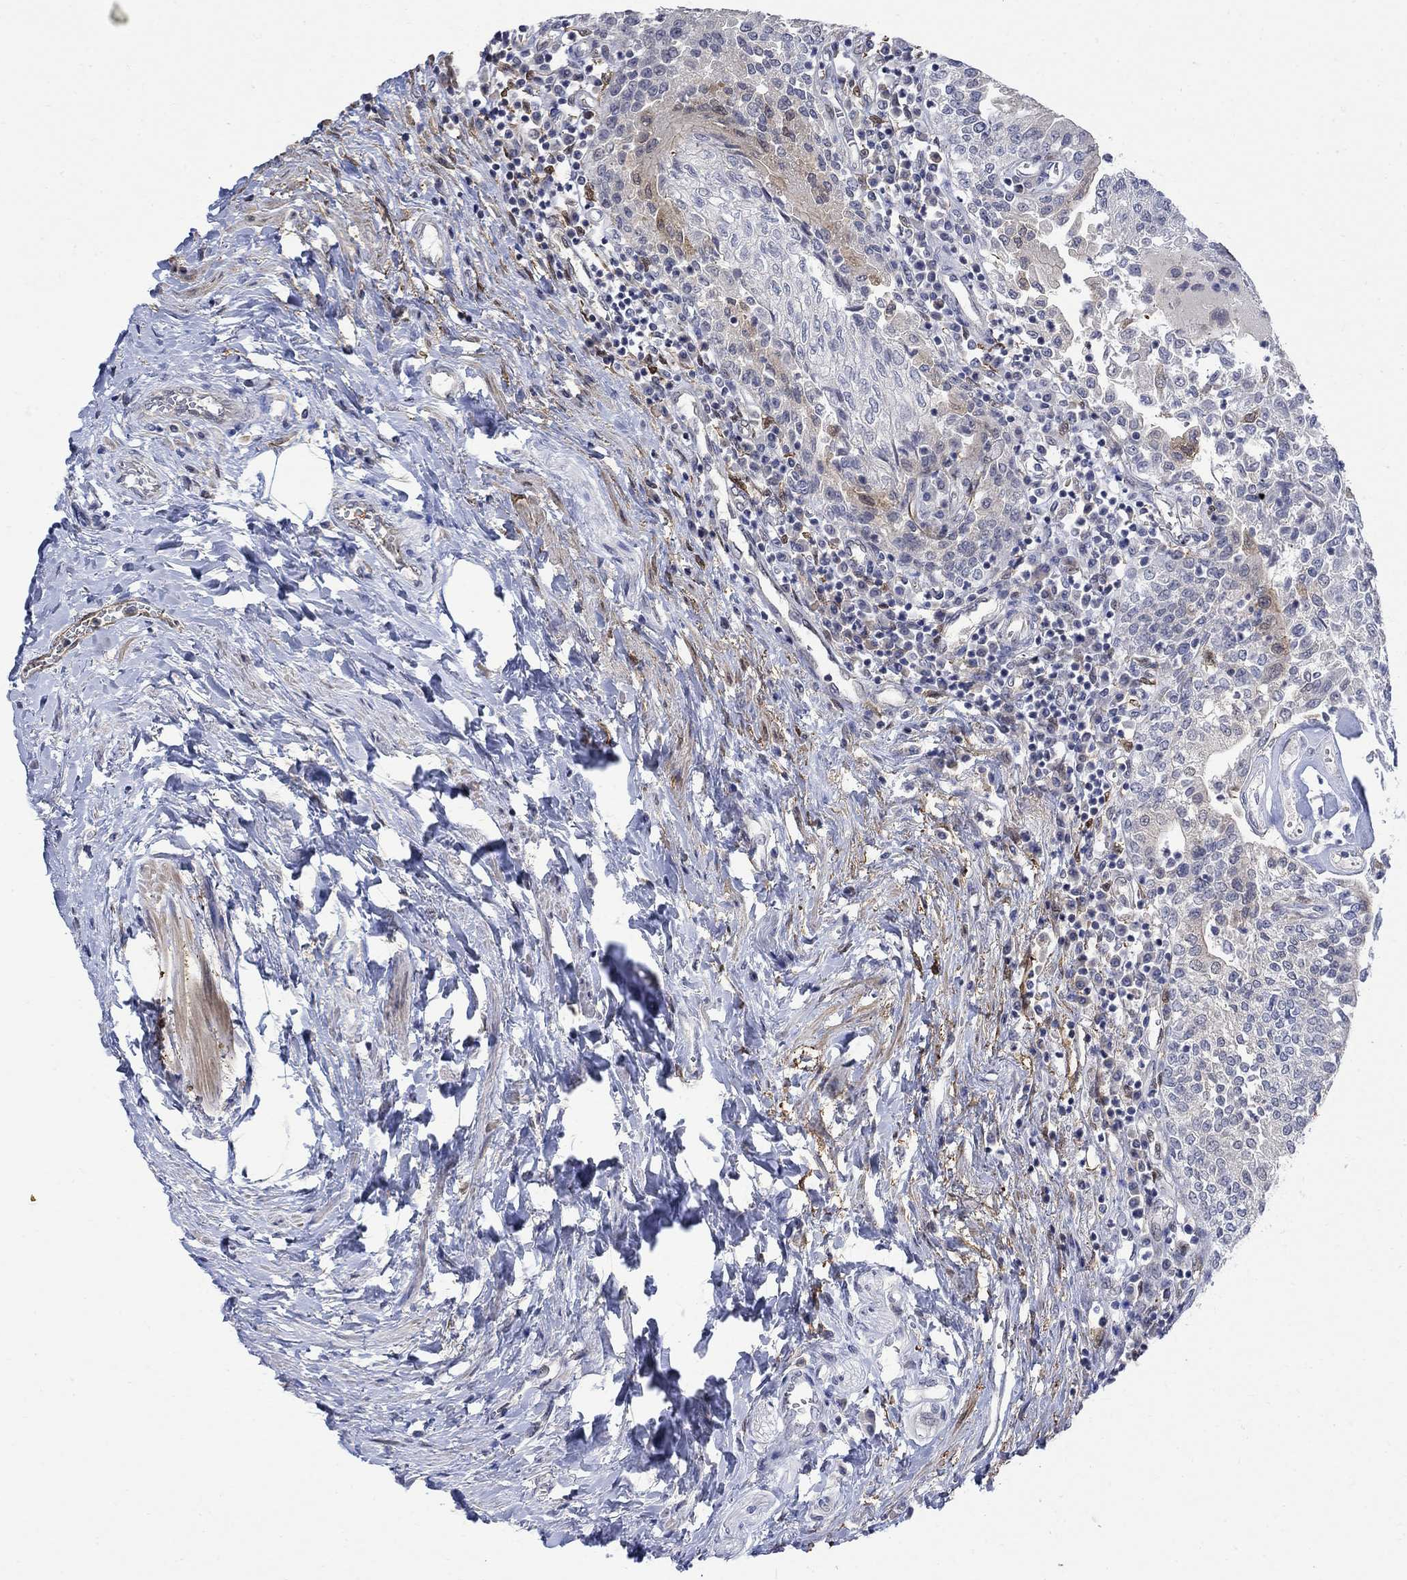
{"staining": {"intensity": "negative", "quantity": "none", "location": "none"}, "tissue": "urothelial cancer", "cell_type": "Tumor cells", "image_type": "cancer", "snomed": [{"axis": "morphology", "description": "Urothelial carcinoma, Low grade"}, {"axis": "topography", "description": "Urinary bladder"}], "caption": "Human urothelial cancer stained for a protein using immunohistochemistry exhibits no positivity in tumor cells.", "gene": "TGM2", "patient": {"sex": "male", "age": 78}}